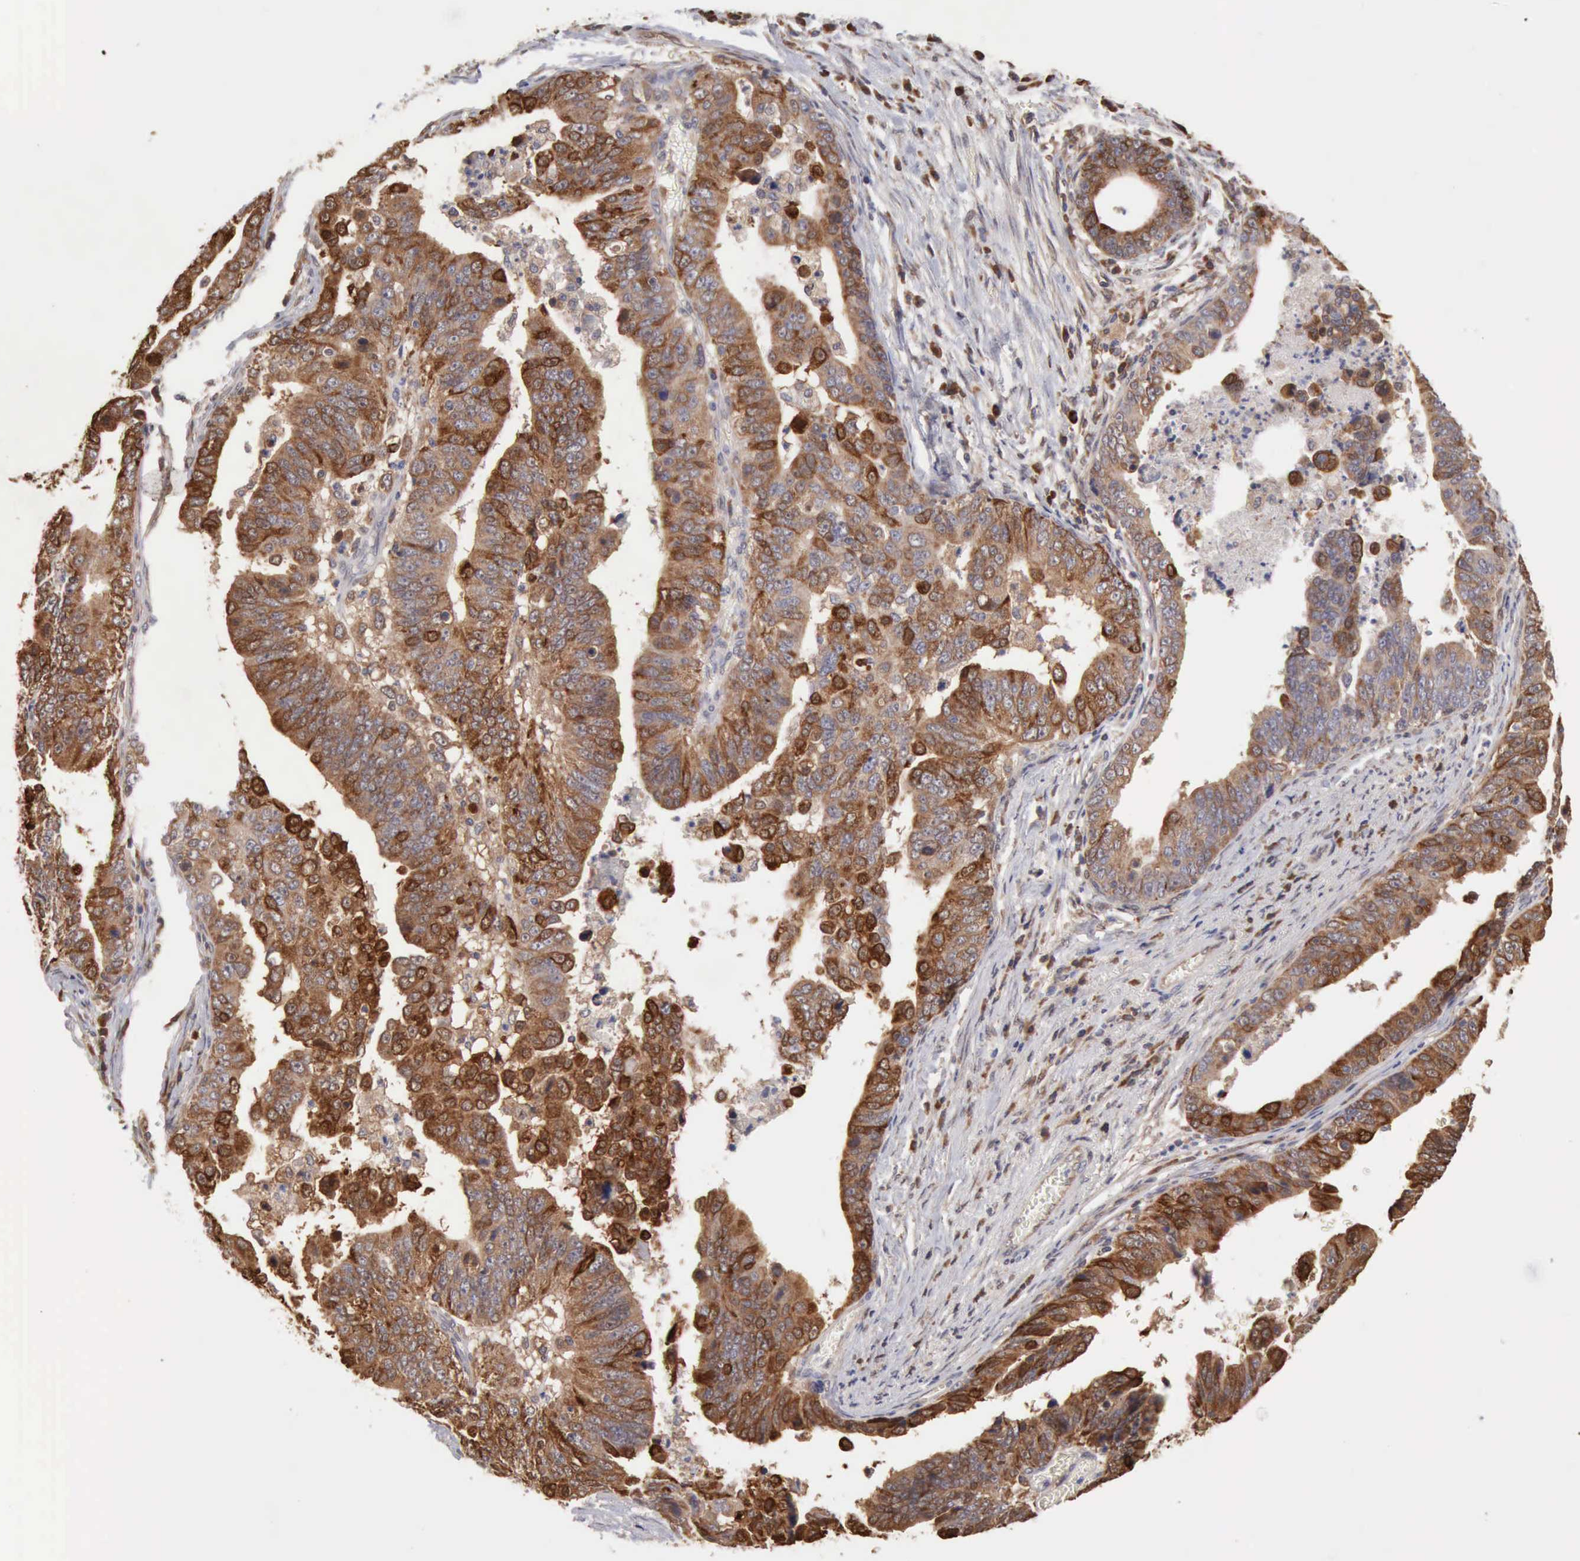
{"staining": {"intensity": "moderate", "quantity": ">75%", "location": "cytoplasmic/membranous"}, "tissue": "stomach cancer", "cell_type": "Tumor cells", "image_type": "cancer", "snomed": [{"axis": "morphology", "description": "Adenocarcinoma, NOS"}, {"axis": "topography", "description": "Stomach, upper"}], "caption": "A histopathology image of human stomach cancer stained for a protein exhibits moderate cytoplasmic/membranous brown staining in tumor cells.", "gene": "APOL2", "patient": {"sex": "female", "age": 50}}